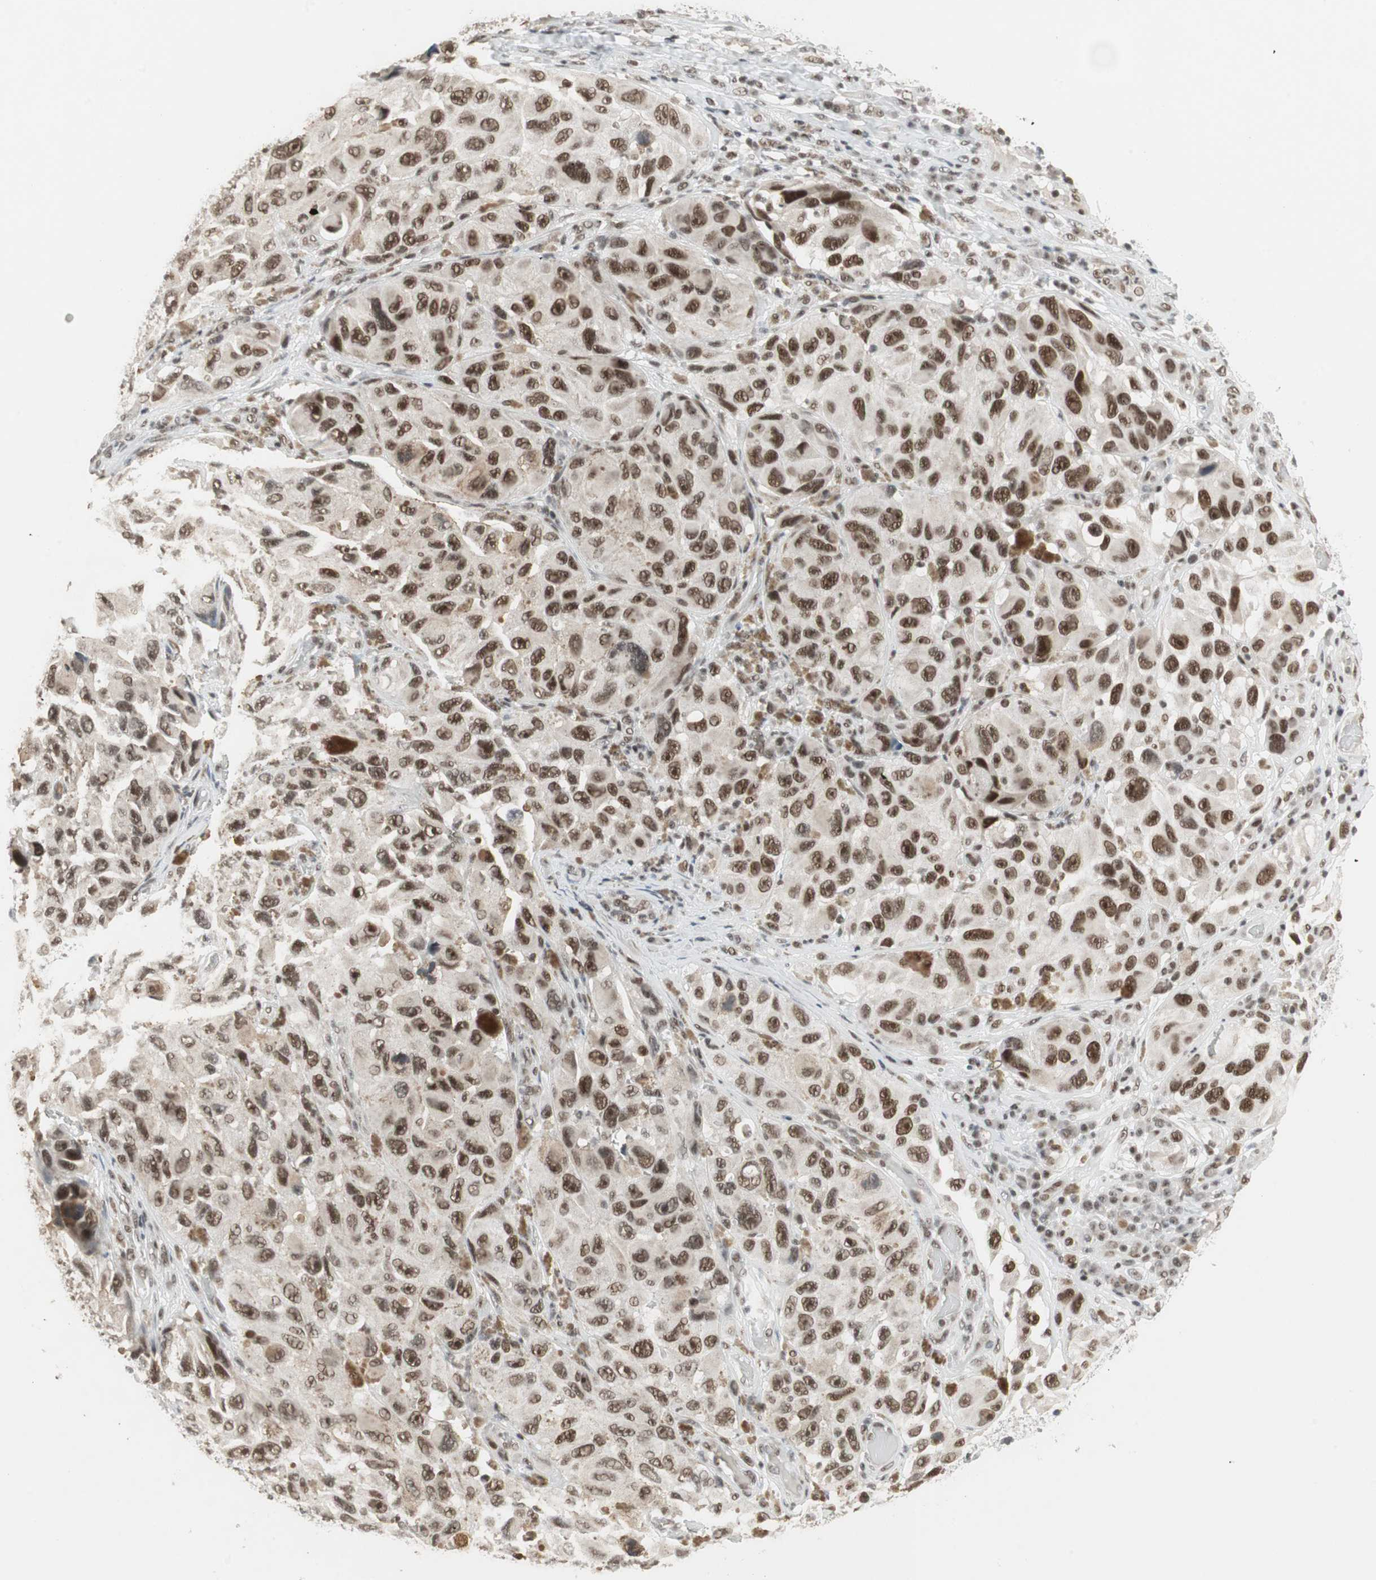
{"staining": {"intensity": "strong", "quantity": ">75%", "location": "nuclear"}, "tissue": "melanoma", "cell_type": "Tumor cells", "image_type": "cancer", "snomed": [{"axis": "morphology", "description": "Malignant melanoma, NOS"}, {"axis": "topography", "description": "Skin"}], "caption": "Immunohistochemistry of human melanoma shows high levels of strong nuclear staining in about >75% of tumor cells.", "gene": "RTF1", "patient": {"sex": "female", "age": 73}}